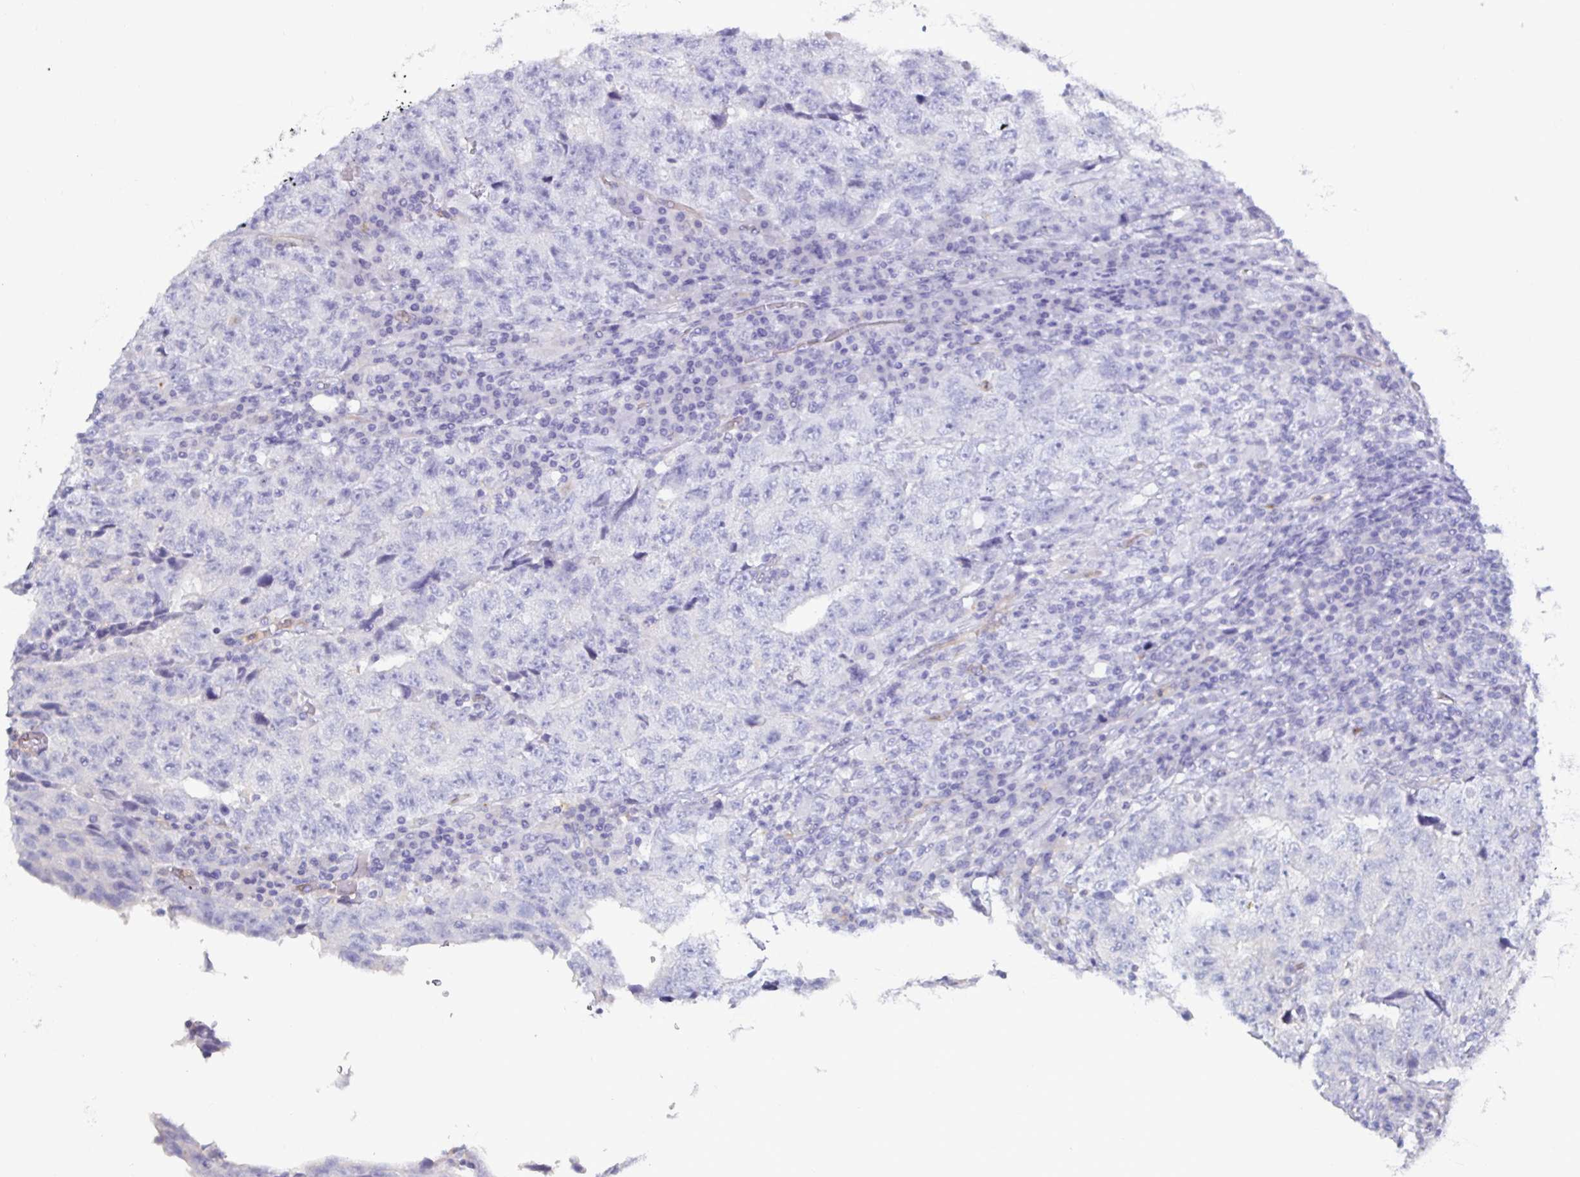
{"staining": {"intensity": "negative", "quantity": "none", "location": "none"}, "tissue": "testis cancer", "cell_type": "Tumor cells", "image_type": "cancer", "snomed": [{"axis": "morphology", "description": "Necrosis, NOS"}, {"axis": "morphology", "description": "Carcinoma, Embryonal, NOS"}, {"axis": "topography", "description": "Testis"}], "caption": "Immunohistochemical staining of human testis cancer (embryonal carcinoma) exhibits no significant staining in tumor cells.", "gene": "ACSBG2", "patient": {"sex": "male", "age": 19}}